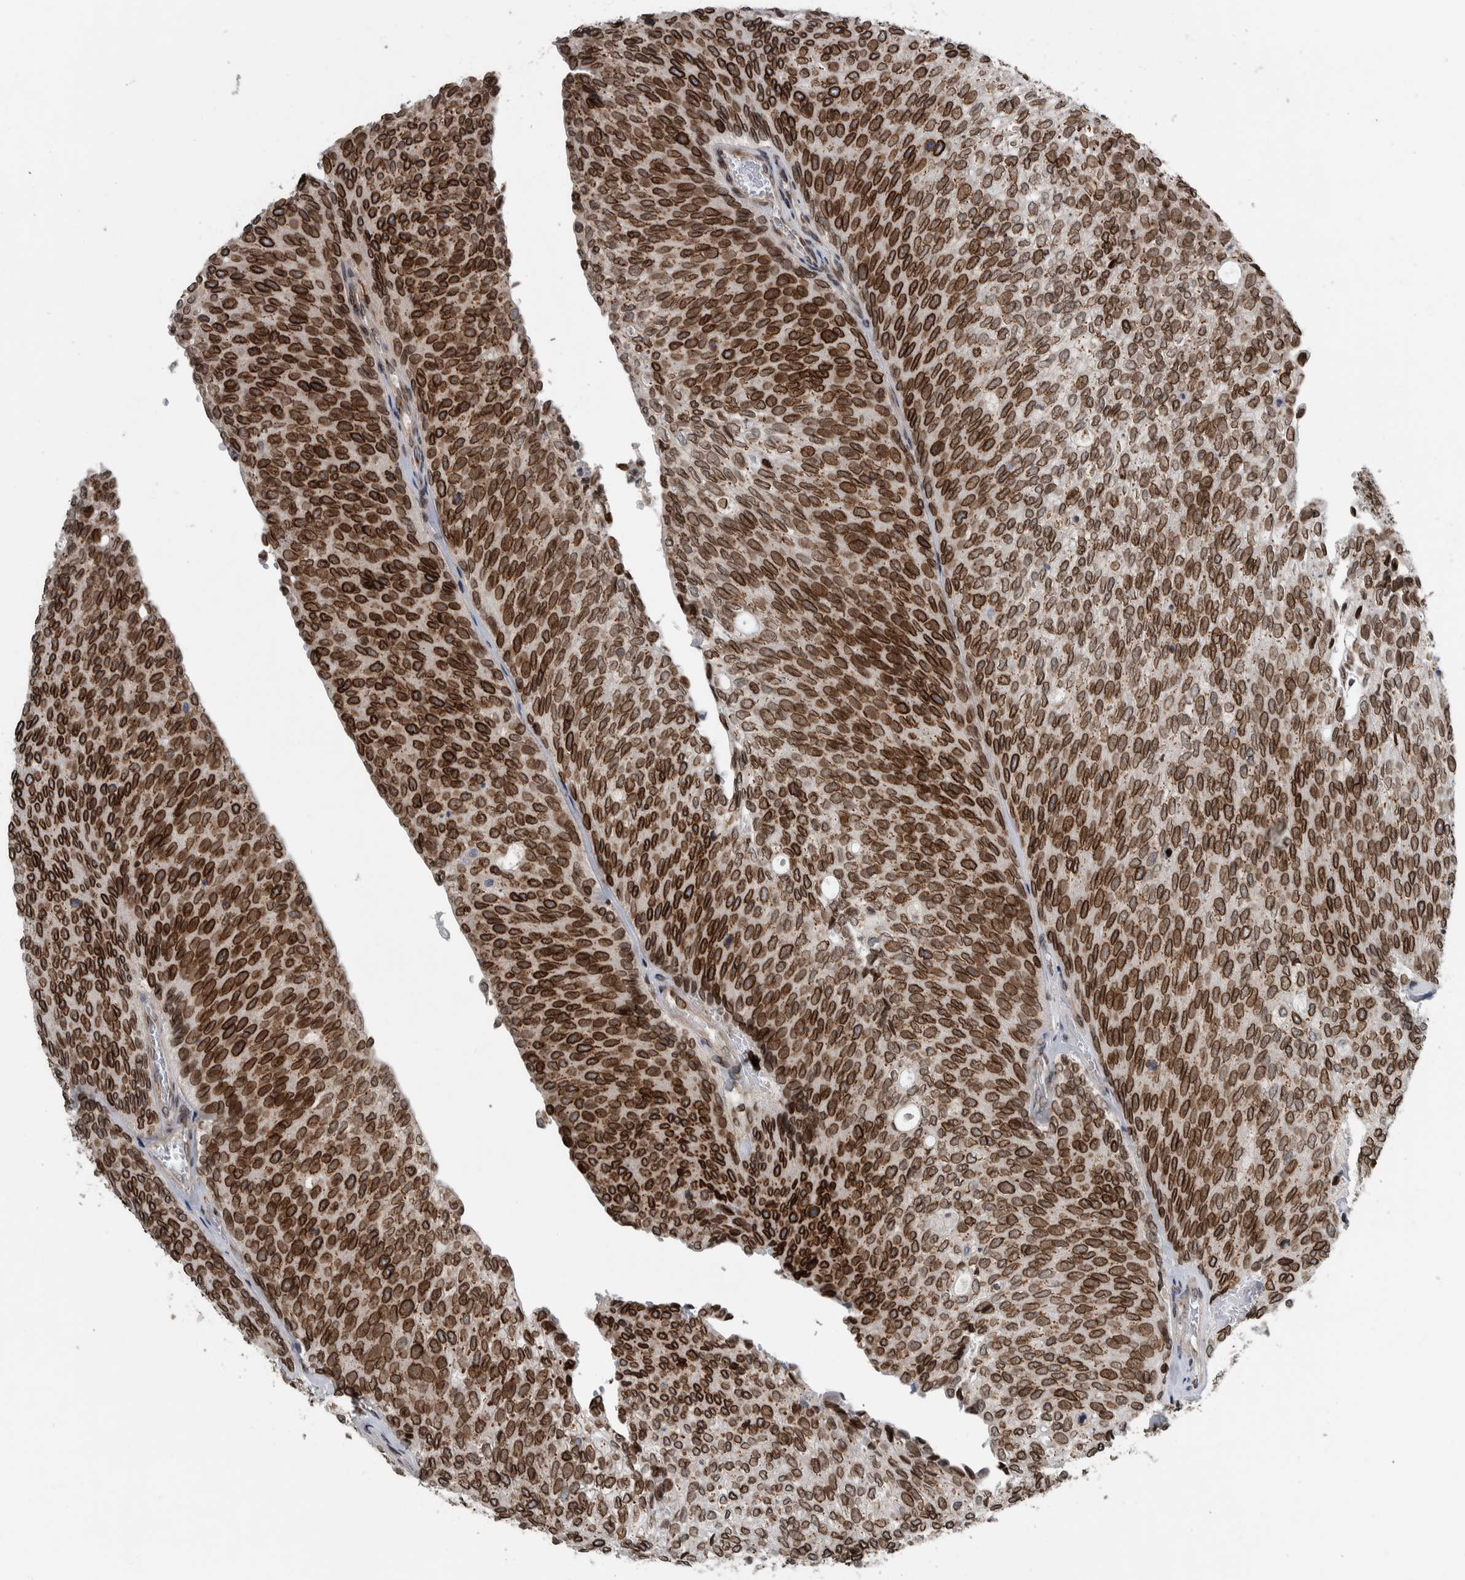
{"staining": {"intensity": "strong", "quantity": ">75%", "location": "cytoplasmic/membranous,nuclear"}, "tissue": "urothelial cancer", "cell_type": "Tumor cells", "image_type": "cancer", "snomed": [{"axis": "morphology", "description": "Urothelial carcinoma, Low grade"}, {"axis": "topography", "description": "Urinary bladder"}], "caption": "Protein staining of low-grade urothelial carcinoma tissue shows strong cytoplasmic/membranous and nuclear expression in about >75% of tumor cells.", "gene": "FAM135B", "patient": {"sex": "female", "age": 79}}